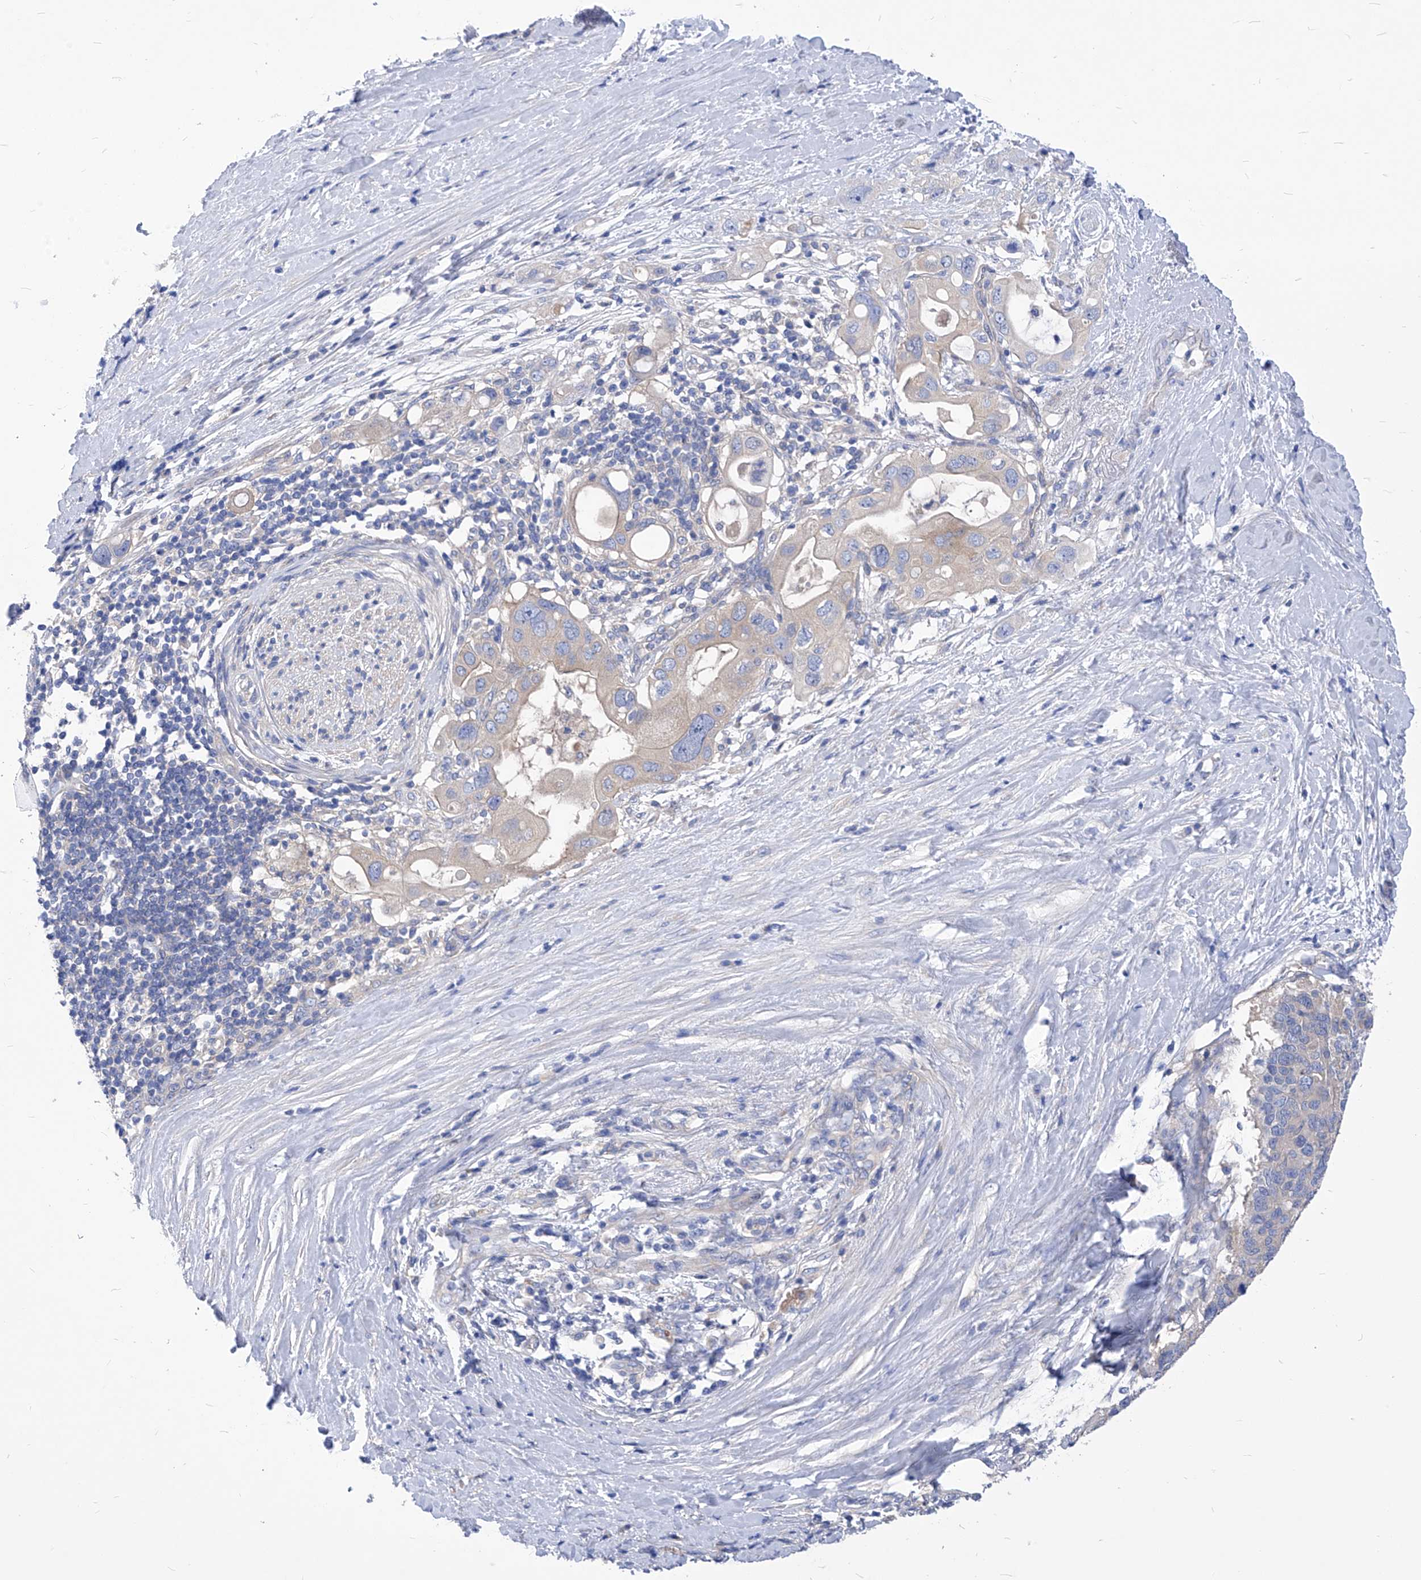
{"staining": {"intensity": "weak", "quantity": "<25%", "location": "cytoplasmic/membranous"}, "tissue": "pancreatic cancer", "cell_type": "Tumor cells", "image_type": "cancer", "snomed": [{"axis": "morphology", "description": "Adenocarcinoma, NOS"}, {"axis": "topography", "description": "Pancreas"}], "caption": "Protein analysis of adenocarcinoma (pancreatic) demonstrates no significant expression in tumor cells. (DAB (3,3'-diaminobenzidine) immunohistochemistry with hematoxylin counter stain).", "gene": "XPNPEP1", "patient": {"sex": "female", "age": 56}}